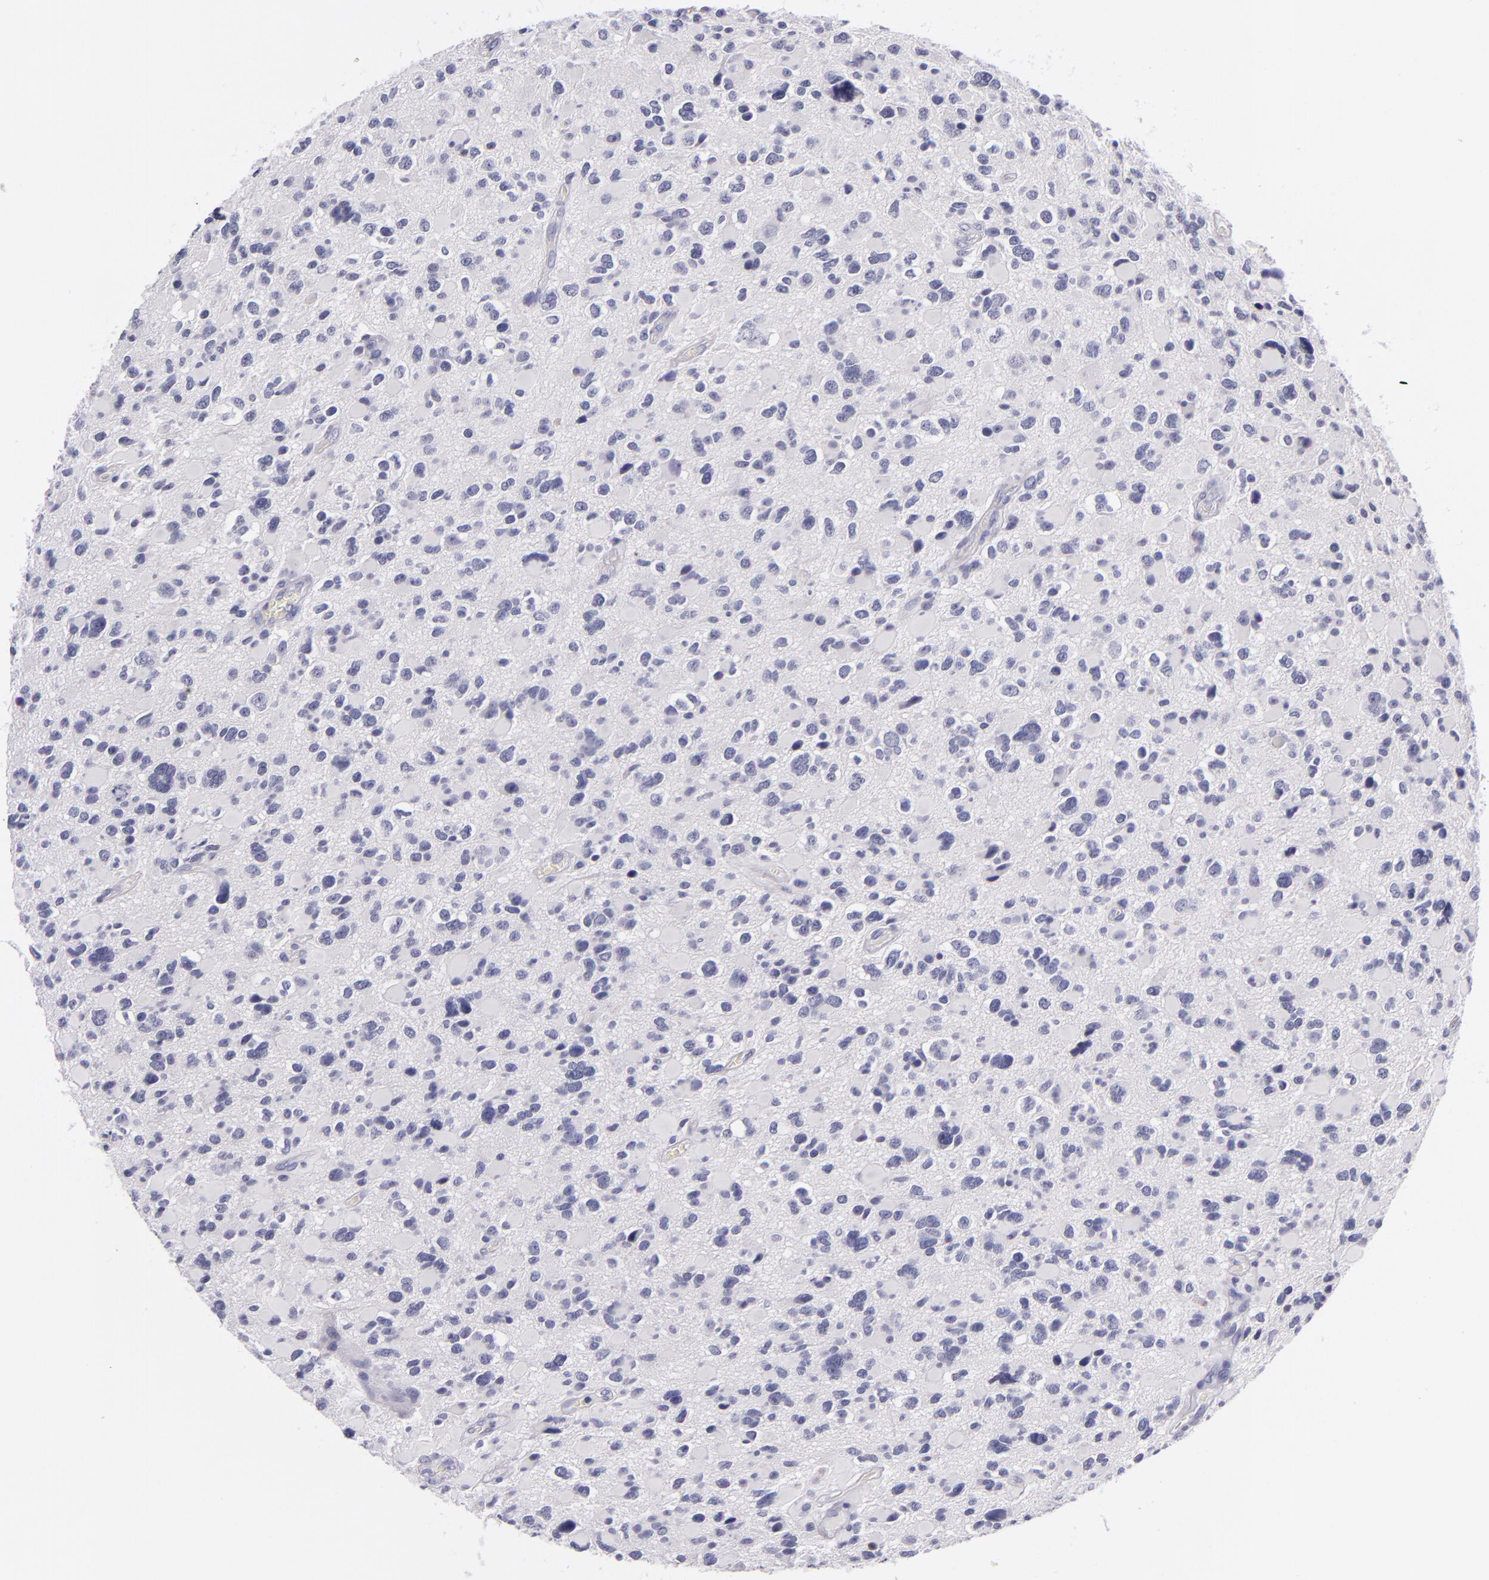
{"staining": {"intensity": "negative", "quantity": "none", "location": "none"}, "tissue": "glioma", "cell_type": "Tumor cells", "image_type": "cancer", "snomed": [{"axis": "morphology", "description": "Glioma, malignant, High grade"}, {"axis": "topography", "description": "Brain"}], "caption": "Immunohistochemistry (IHC) photomicrograph of neoplastic tissue: human malignant glioma (high-grade) stained with DAB shows no significant protein staining in tumor cells.", "gene": "CD48", "patient": {"sex": "female", "age": 37}}